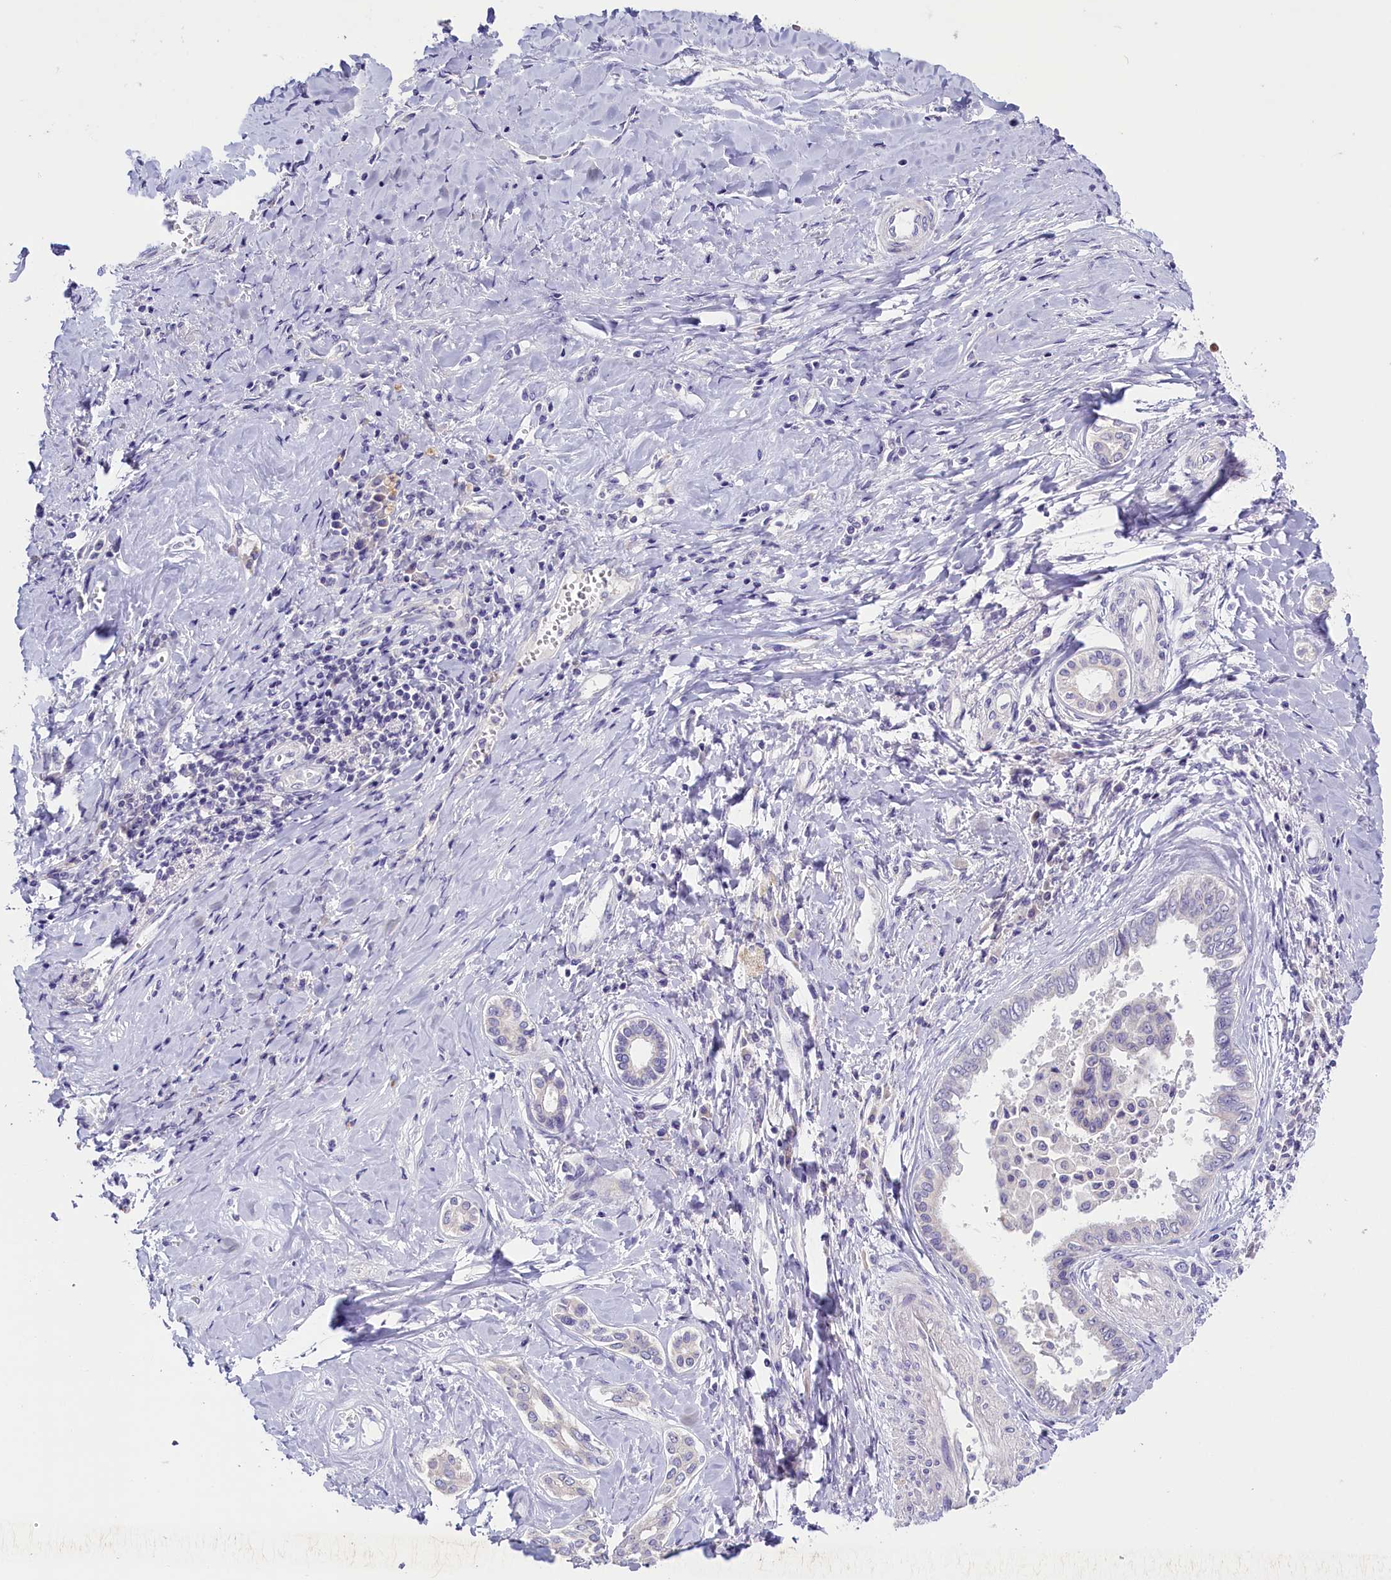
{"staining": {"intensity": "negative", "quantity": "none", "location": "none"}, "tissue": "liver cancer", "cell_type": "Tumor cells", "image_type": "cancer", "snomed": [{"axis": "morphology", "description": "Cholangiocarcinoma"}, {"axis": "topography", "description": "Liver"}], "caption": "High magnification brightfield microscopy of liver cancer stained with DAB (brown) and counterstained with hematoxylin (blue): tumor cells show no significant staining.", "gene": "RTTN", "patient": {"sex": "female", "age": 77}}